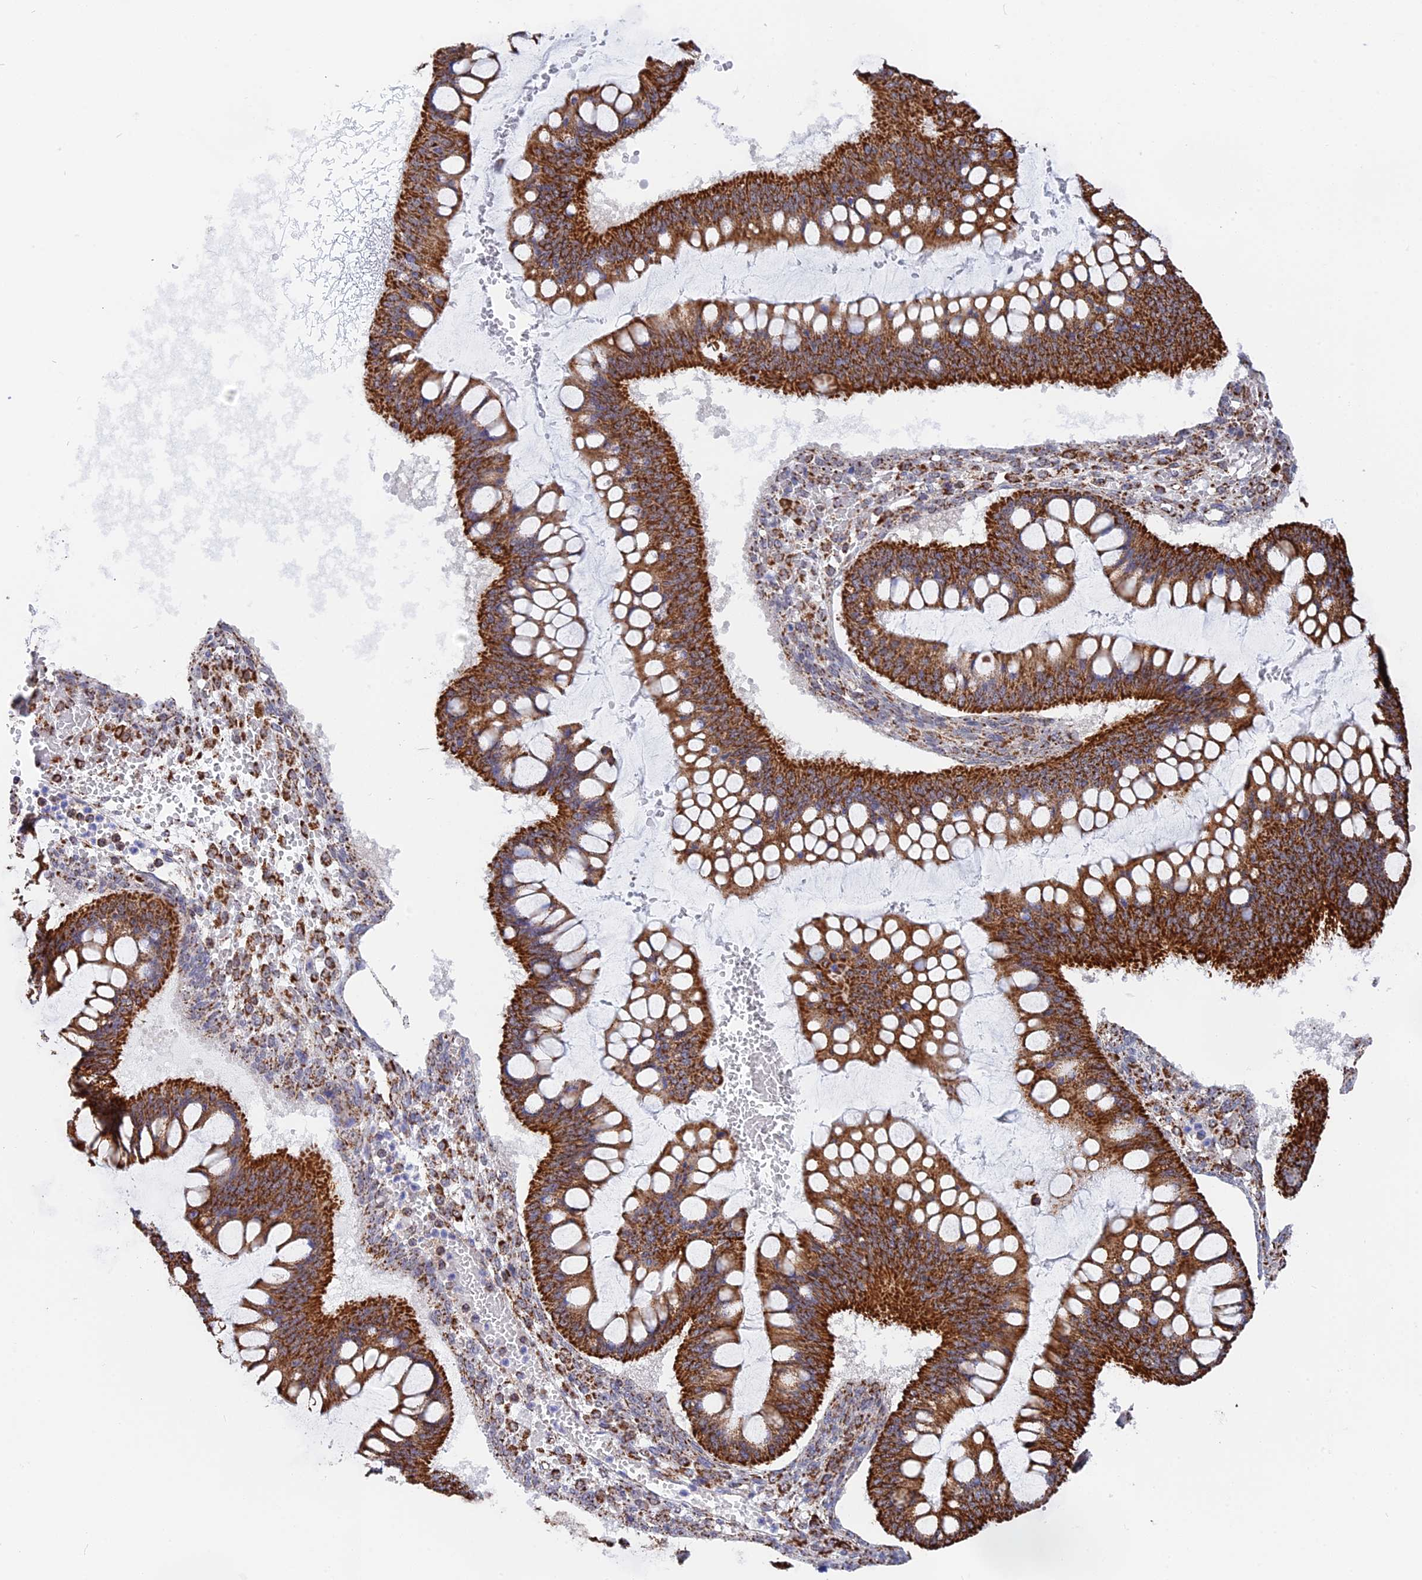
{"staining": {"intensity": "strong", "quantity": ">75%", "location": "cytoplasmic/membranous"}, "tissue": "ovarian cancer", "cell_type": "Tumor cells", "image_type": "cancer", "snomed": [{"axis": "morphology", "description": "Cystadenocarcinoma, mucinous, NOS"}, {"axis": "topography", "description": "Ovary"}], "caption": "This is a histology image of immunohistochemistry (IHC) staining of ovarian mucinous cystadenocarcinoma, which shows strong expression in the cytoplasmic/membranous of tumor cells.", "gene": "CDC16", "patient": {"sex": "female", "age": 73}}